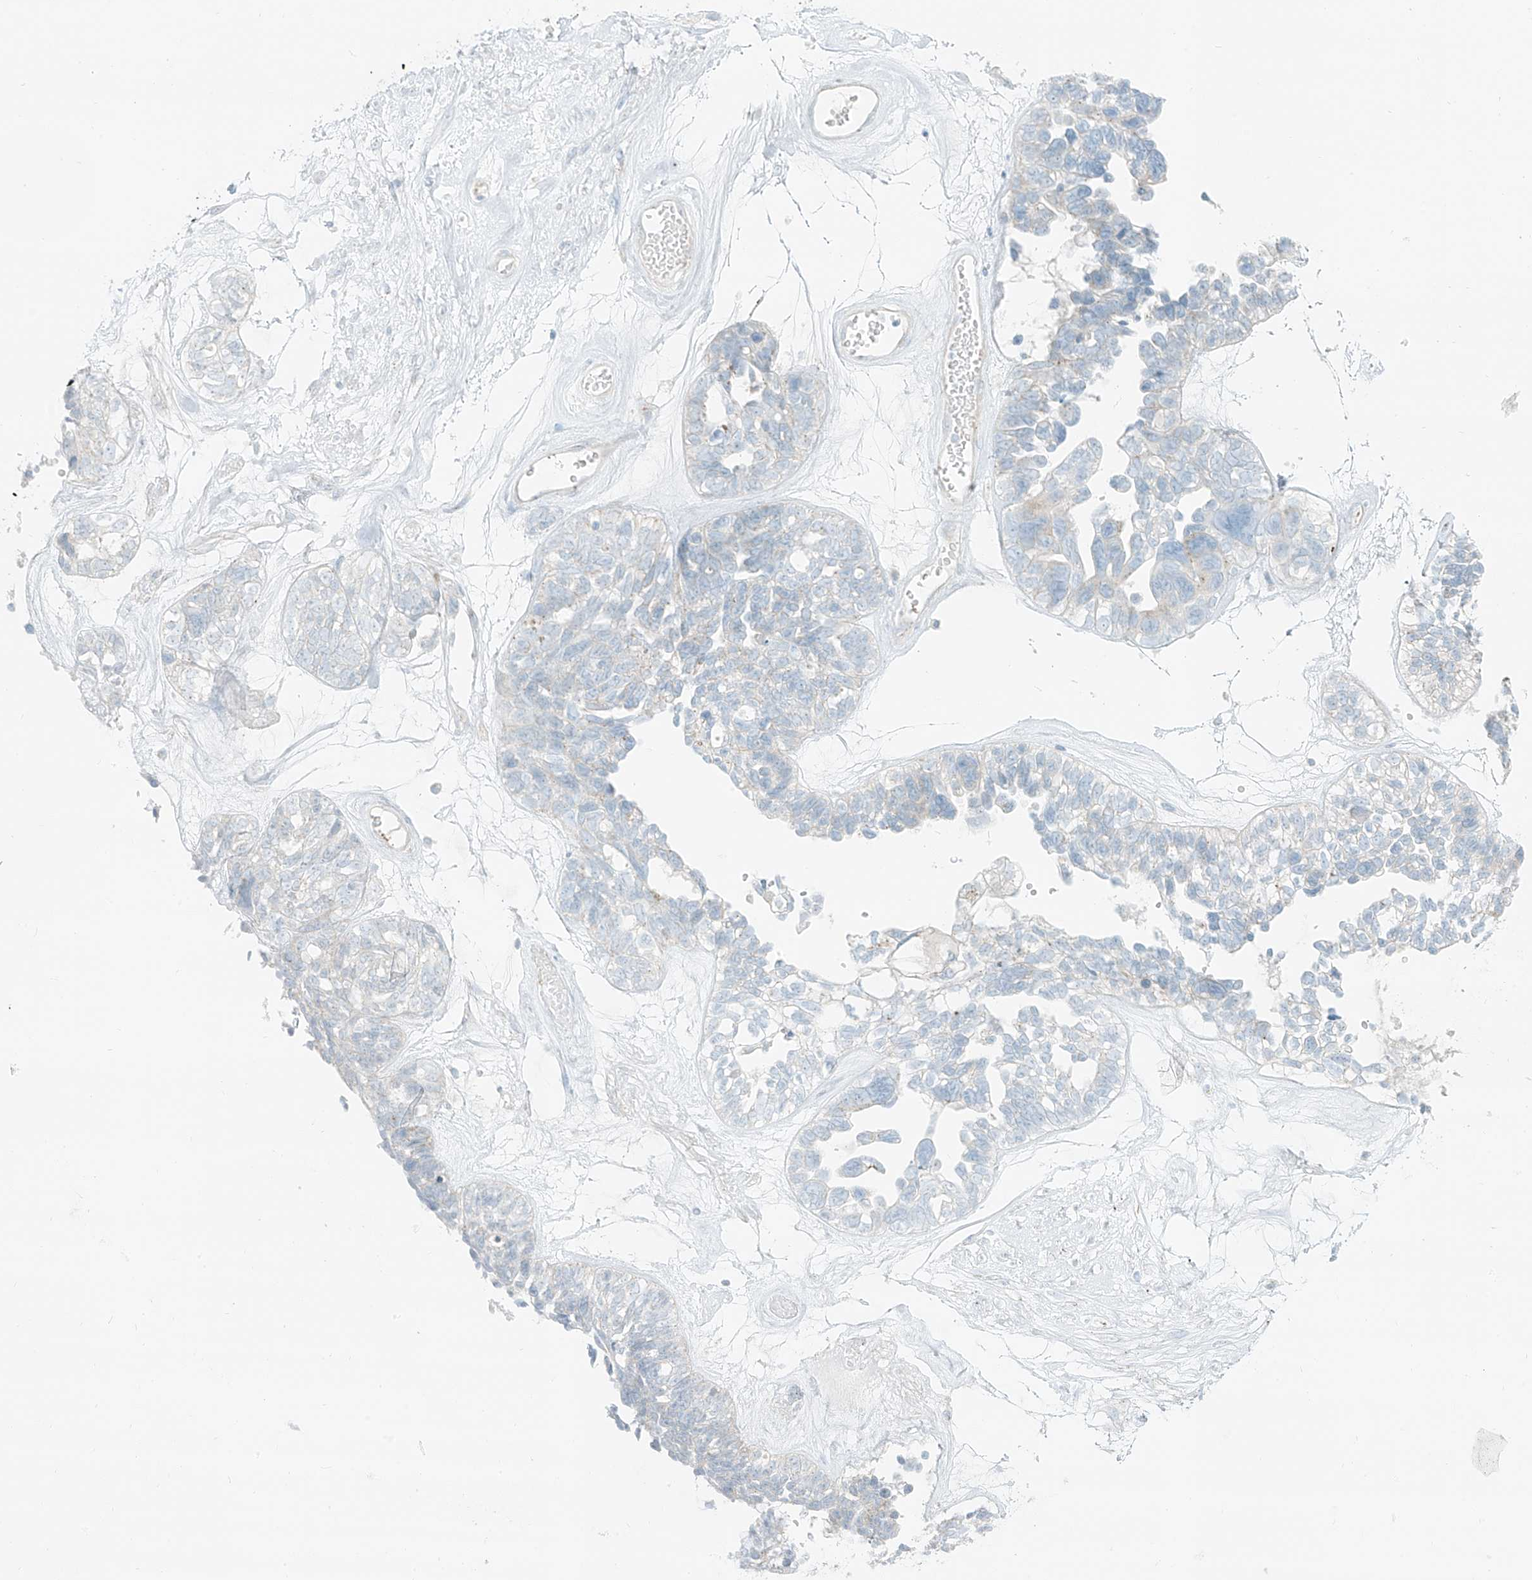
{"staining": {"intensity": "negative", "quantity": "none", "location": "none"}, "tissue": "ovarian cancer", "cell_type": "Tumor cells", "image_type": "cancer", "snomed": [{"axis": "morphology", "description": "Cystadenocarcinoma, serous, NOS"}, {"axis": "topography", "description": "Ovary"}], "caption": "Image shows no protein staining in tumor cells of ovarian serous cystadenocarcinoma tissue.", "gene": "SMCP", "patient": {"sex": "female", "age": 79}}